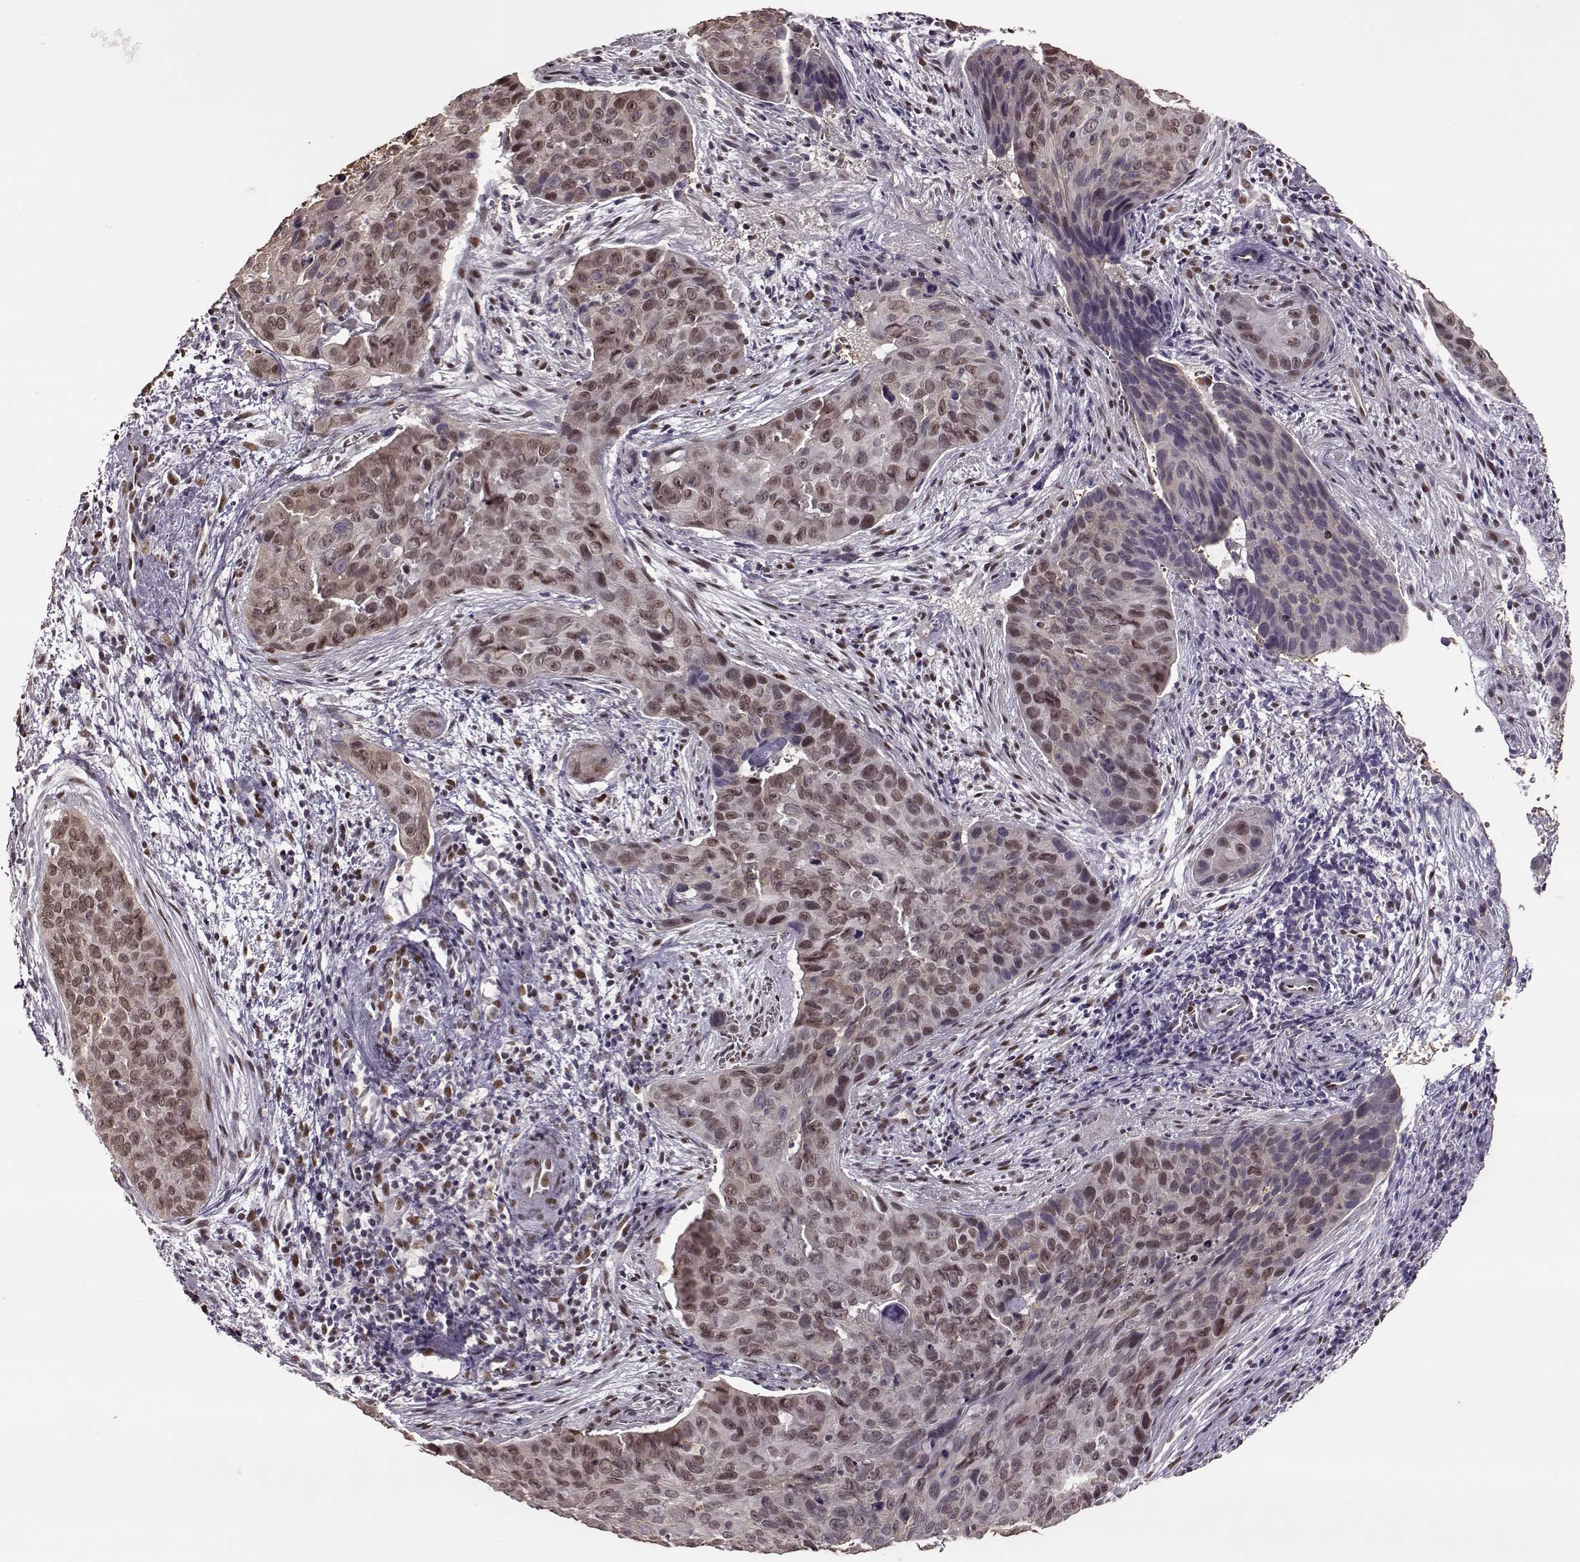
{"staining": {"intensity": "weak", "quantity": ">75%", "location": "nuclear"}, "tissue": "cervical cancer", "cell_type": "Tumor cells", "image_type": "cancer", "snomed": [{"axis": "morphology", "description": "Squamous cell carcinoma, NOS"}, {"axis": "topography", "description": "Cervix"}], "caption": "Human cervical cancer (squamous cell carcinoma) stained with a protein marker shows weak staining in tumor cells.", "gene": "FTO", "patient": {"sex": "female", "age": 35}}